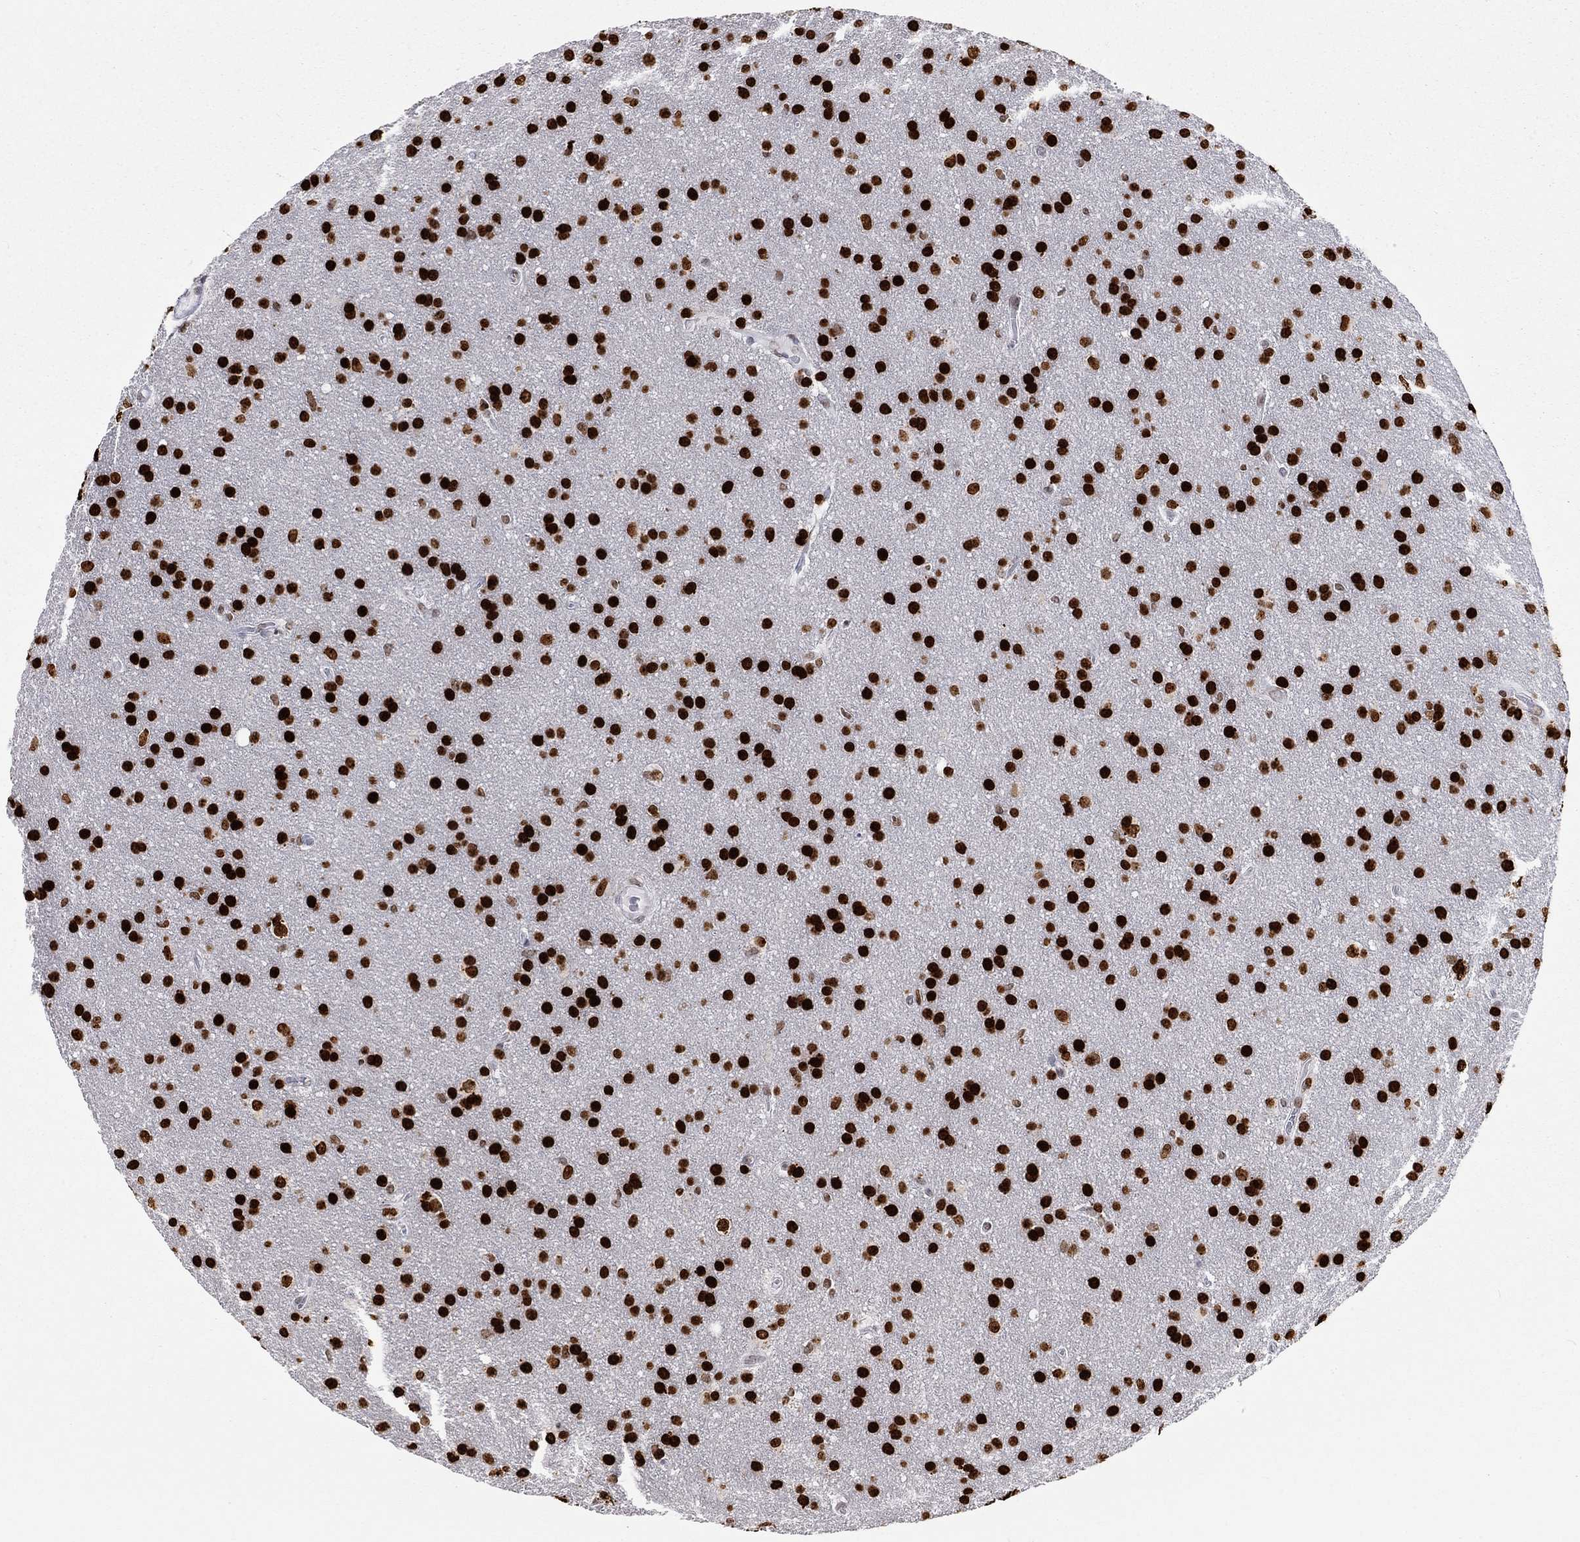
{"staining": {"intensity": "strong", "quantity": ">75%", "location": "nuclear"}, "tissue": "glioma", "cell_type": "Tumor cells", "image_type": "cancer", "snomed": [{"axis": "morphology", "description": "Glioma, malignant, Low grade"}, {"axis": "topography", "description": "Brain"}], "caption": "A brown stain highlights strong nuclear expression of a protein in malignant glioma (low-grade) tumor cells.", "gene": "H2AX", "patient": {"sex": "female", "age": 32}}